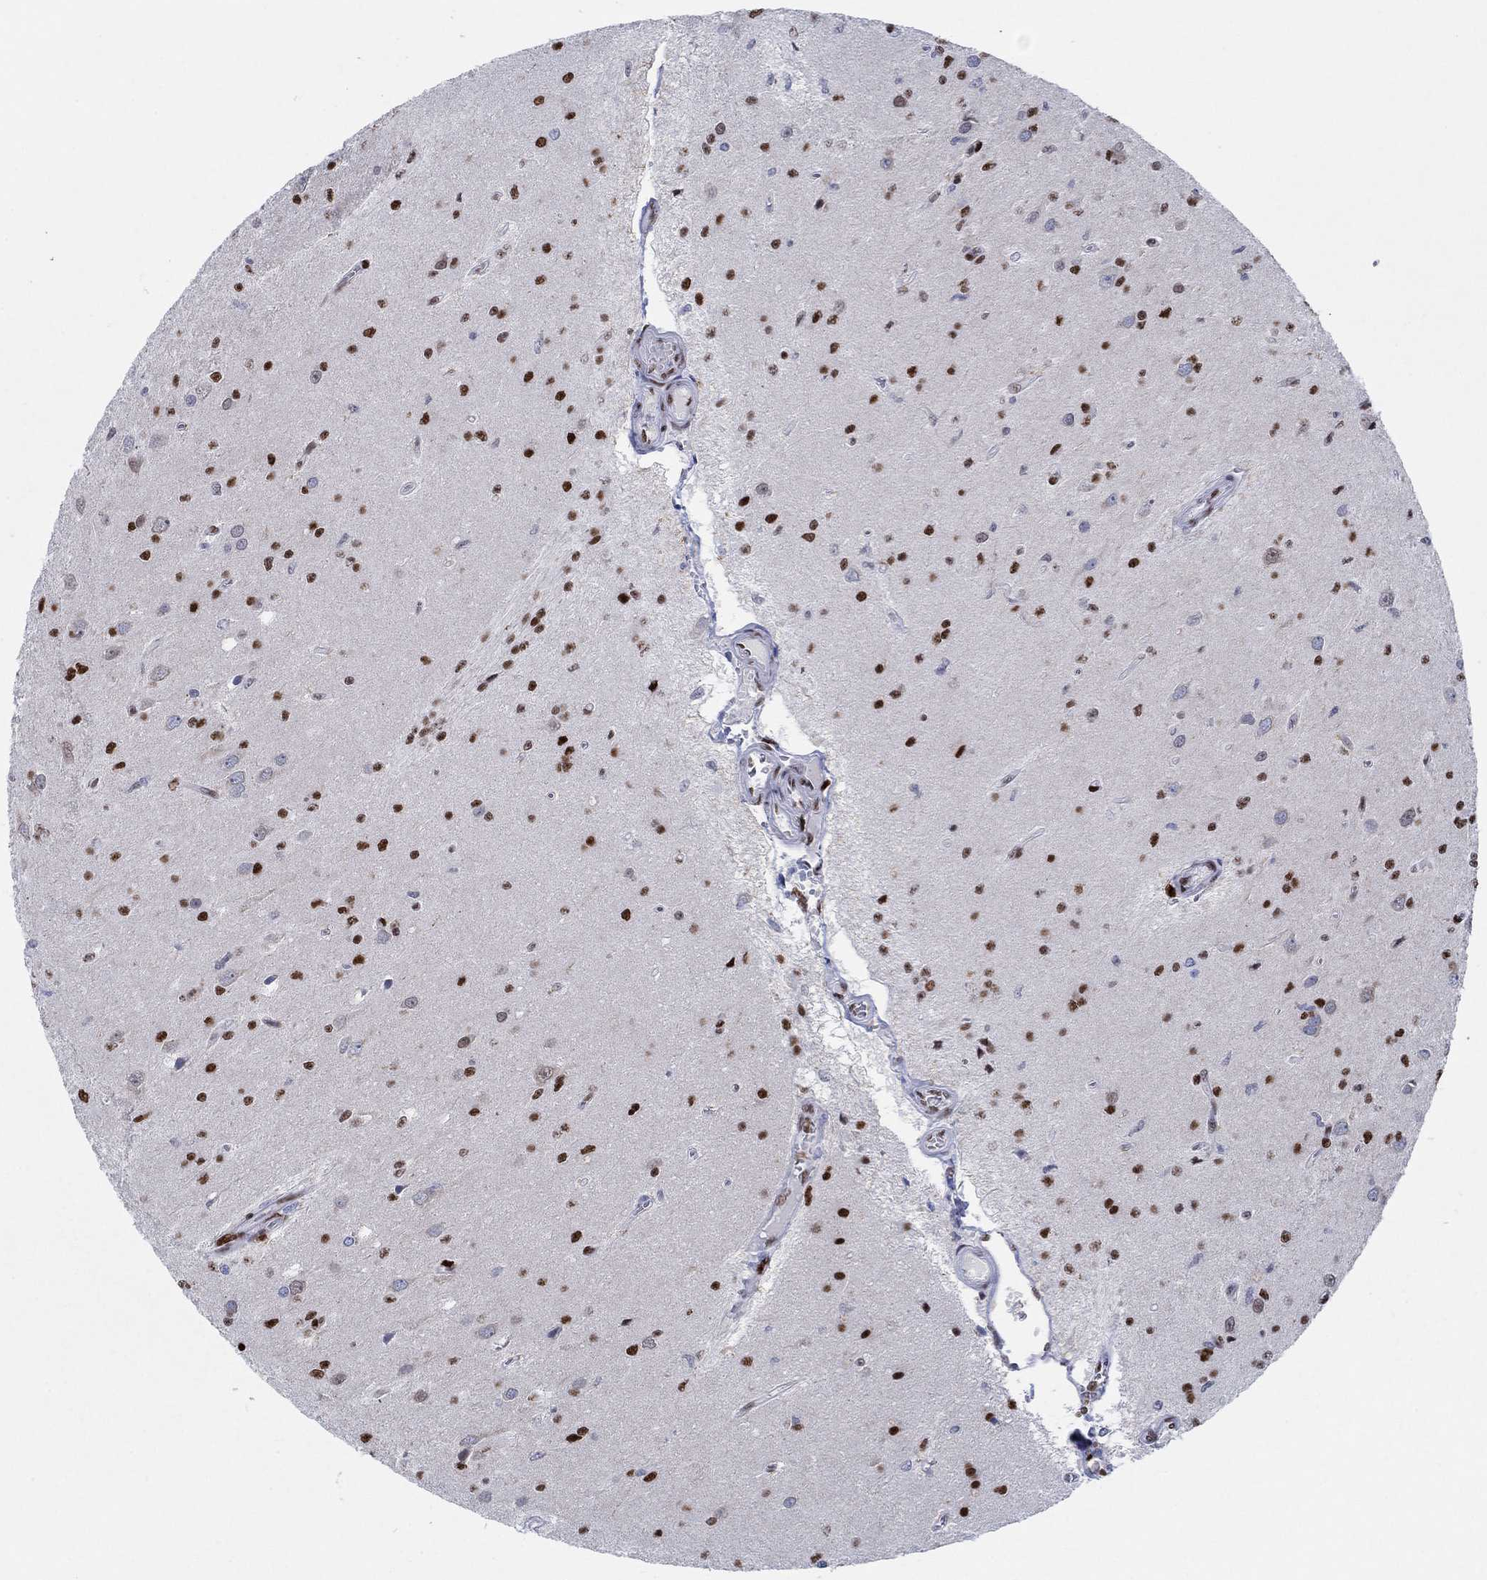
{"staining": {"intensity": "strong", "quantity": ">75%", "location": "nuclear"}, "tissue": "glioma", "cell_type": "Tumor cells", "image_type": "cancer", "snomed": [{"axis": "morphology", "description": "Glioma, malignant, Low grade"}, {"axis": "topography", "description": "Brain"}], "caption": "Immunohistochemistry of glioma demonstrates high levels of strong nuclear staining in about >75% of tumor cells. (brown staining indicates protein expression, while blue staining denotes nuclei).", "gene": "ZEB1", "patient": {"sex": "female", "age": 45}}